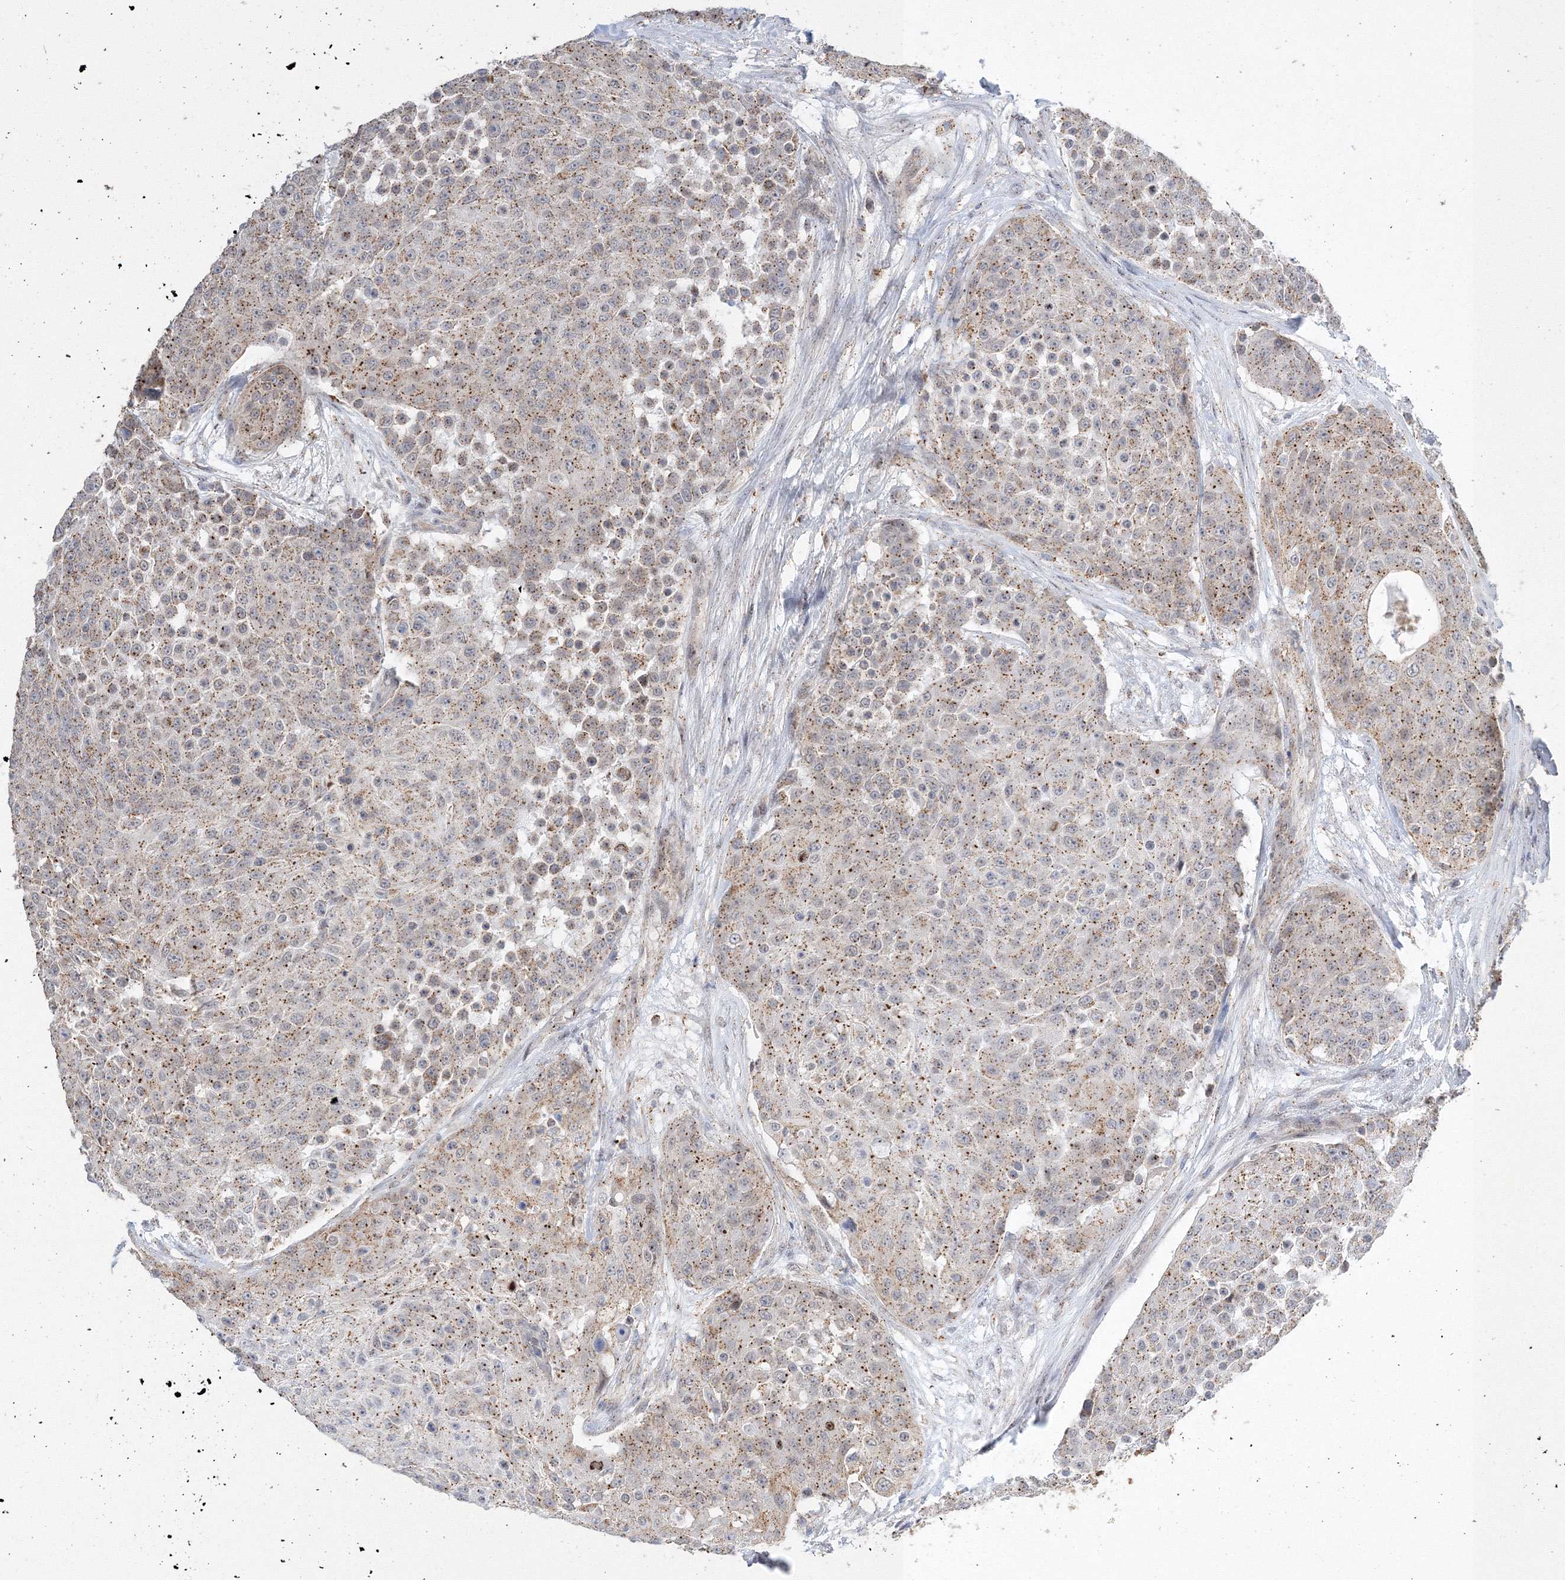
{"staining": {"intensity": "moderate", "quantity": ">75%", "location": "cytoplasmic/membranous"}, "tissue": "urothelial cancer", "cell_type": "Tumor cells", "image_type": "cancer", "snomed": [{"axis": "morphology", "description": "Urothelial carcinoma, High grade"}, {"axis": "topography", "description": "Urinary bladder"}], "caption": "Immunohistochemistry (IHC) image of urothelial carcinoma (high-grade) stained for a protein (brown), which demonstrates medium levels of moderate cytoplasmic/membranous staining in about >75% of tumor cells.", "gene": "AASDH", "patient": {"sex": "female", "age": 63}}